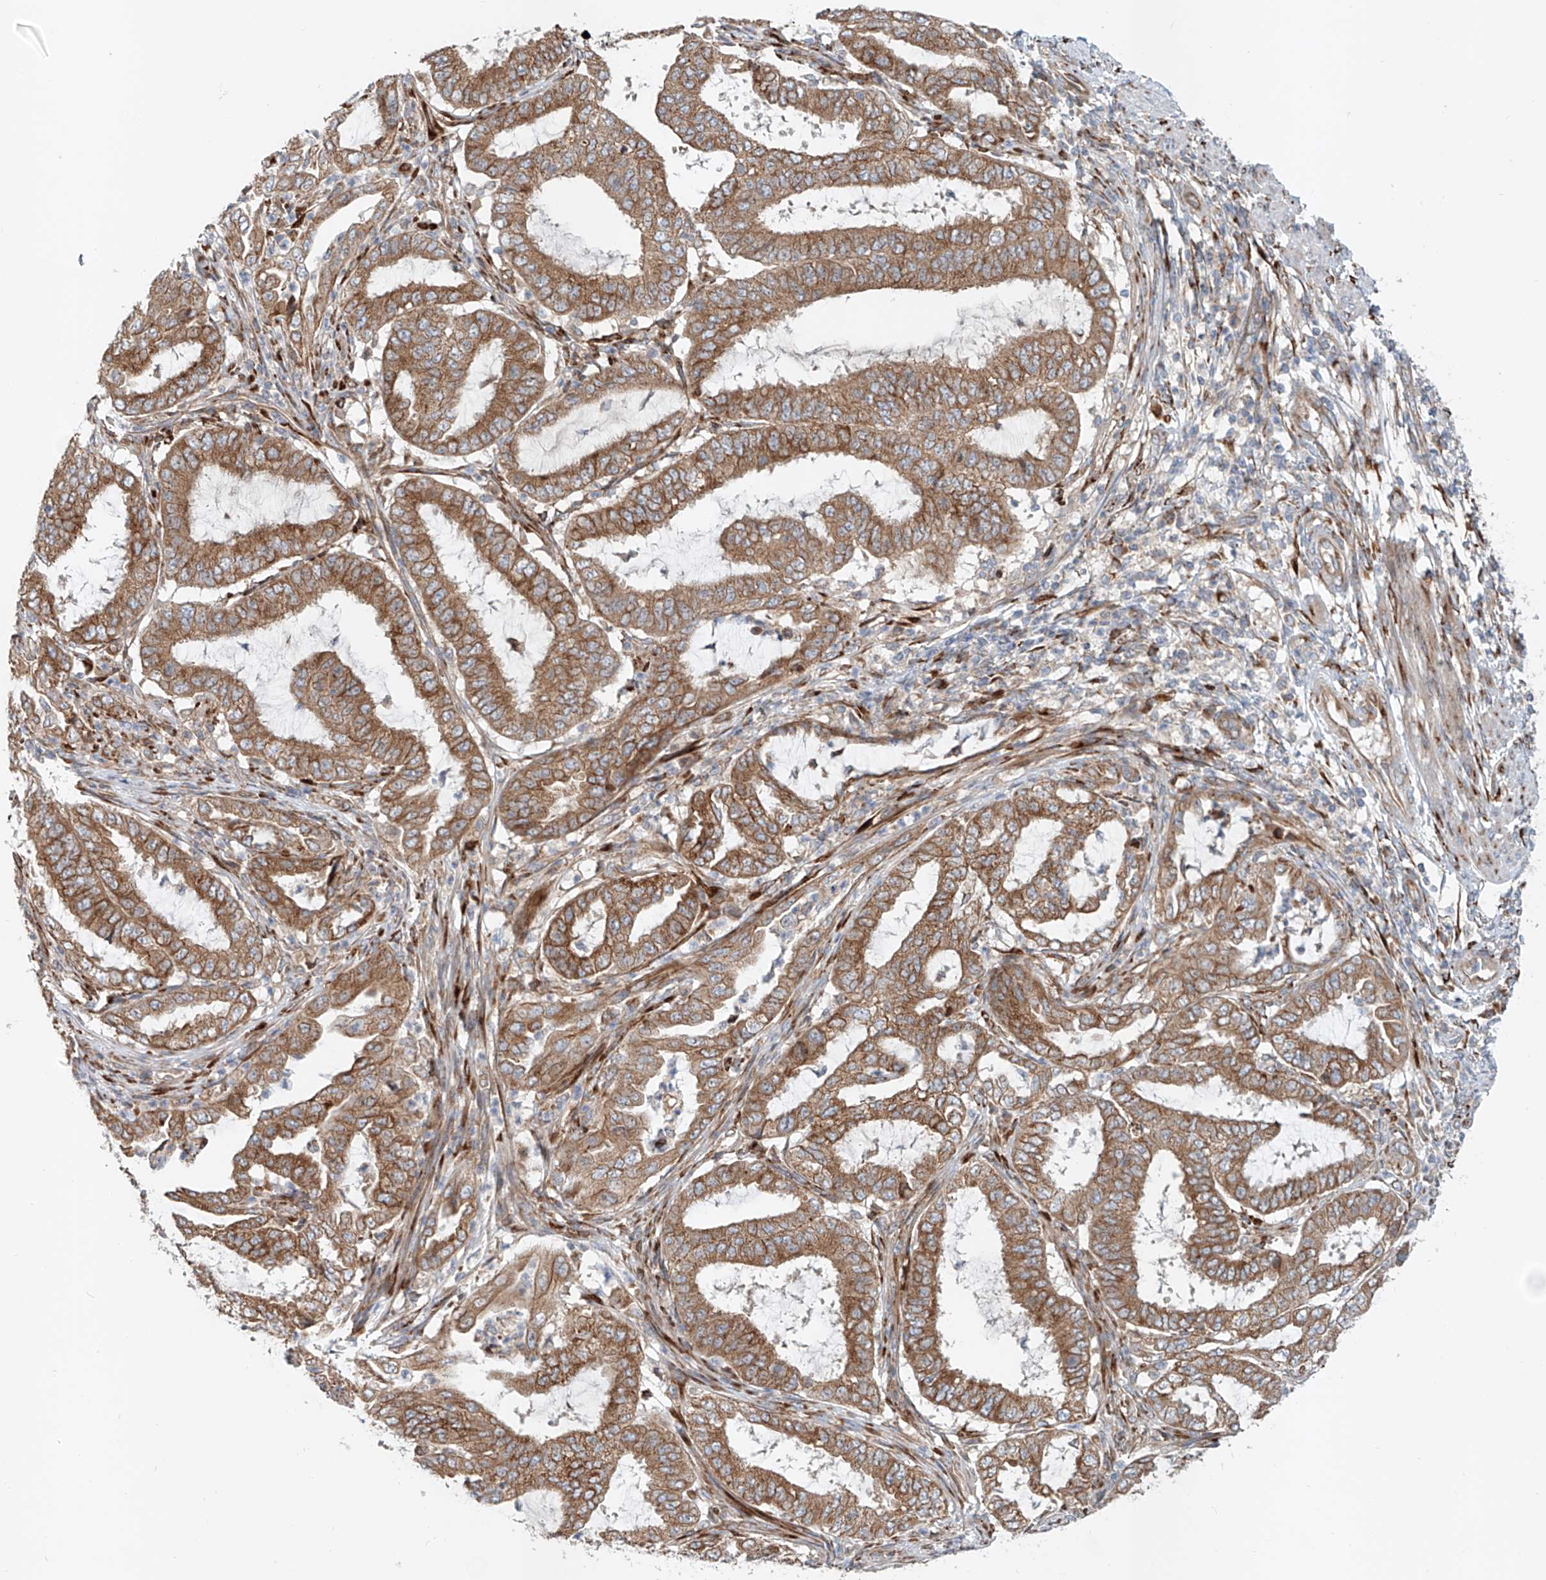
{"staining": {"intensity": "moderate", "quantity": ">75%", "location": "cytoplasmic/membranous"}, "tissue": "endometrial cancer", "cell_type": "Tumor cells", "image_type": "cancer", "snomed": [{"axis": "morphology", "description": "Adenocarcinoma, NOS"}, {"axis": "topography", "description": "Endometrium"}], "caption": "This image displays immunohistochemistry staining of endometrial cancer, with medium moderate cytoplasmic/membranous positivity in approximately >75% of tumor cells.", "gene": "SNAP29", "patient": {"sex": "female", "age": 51}}